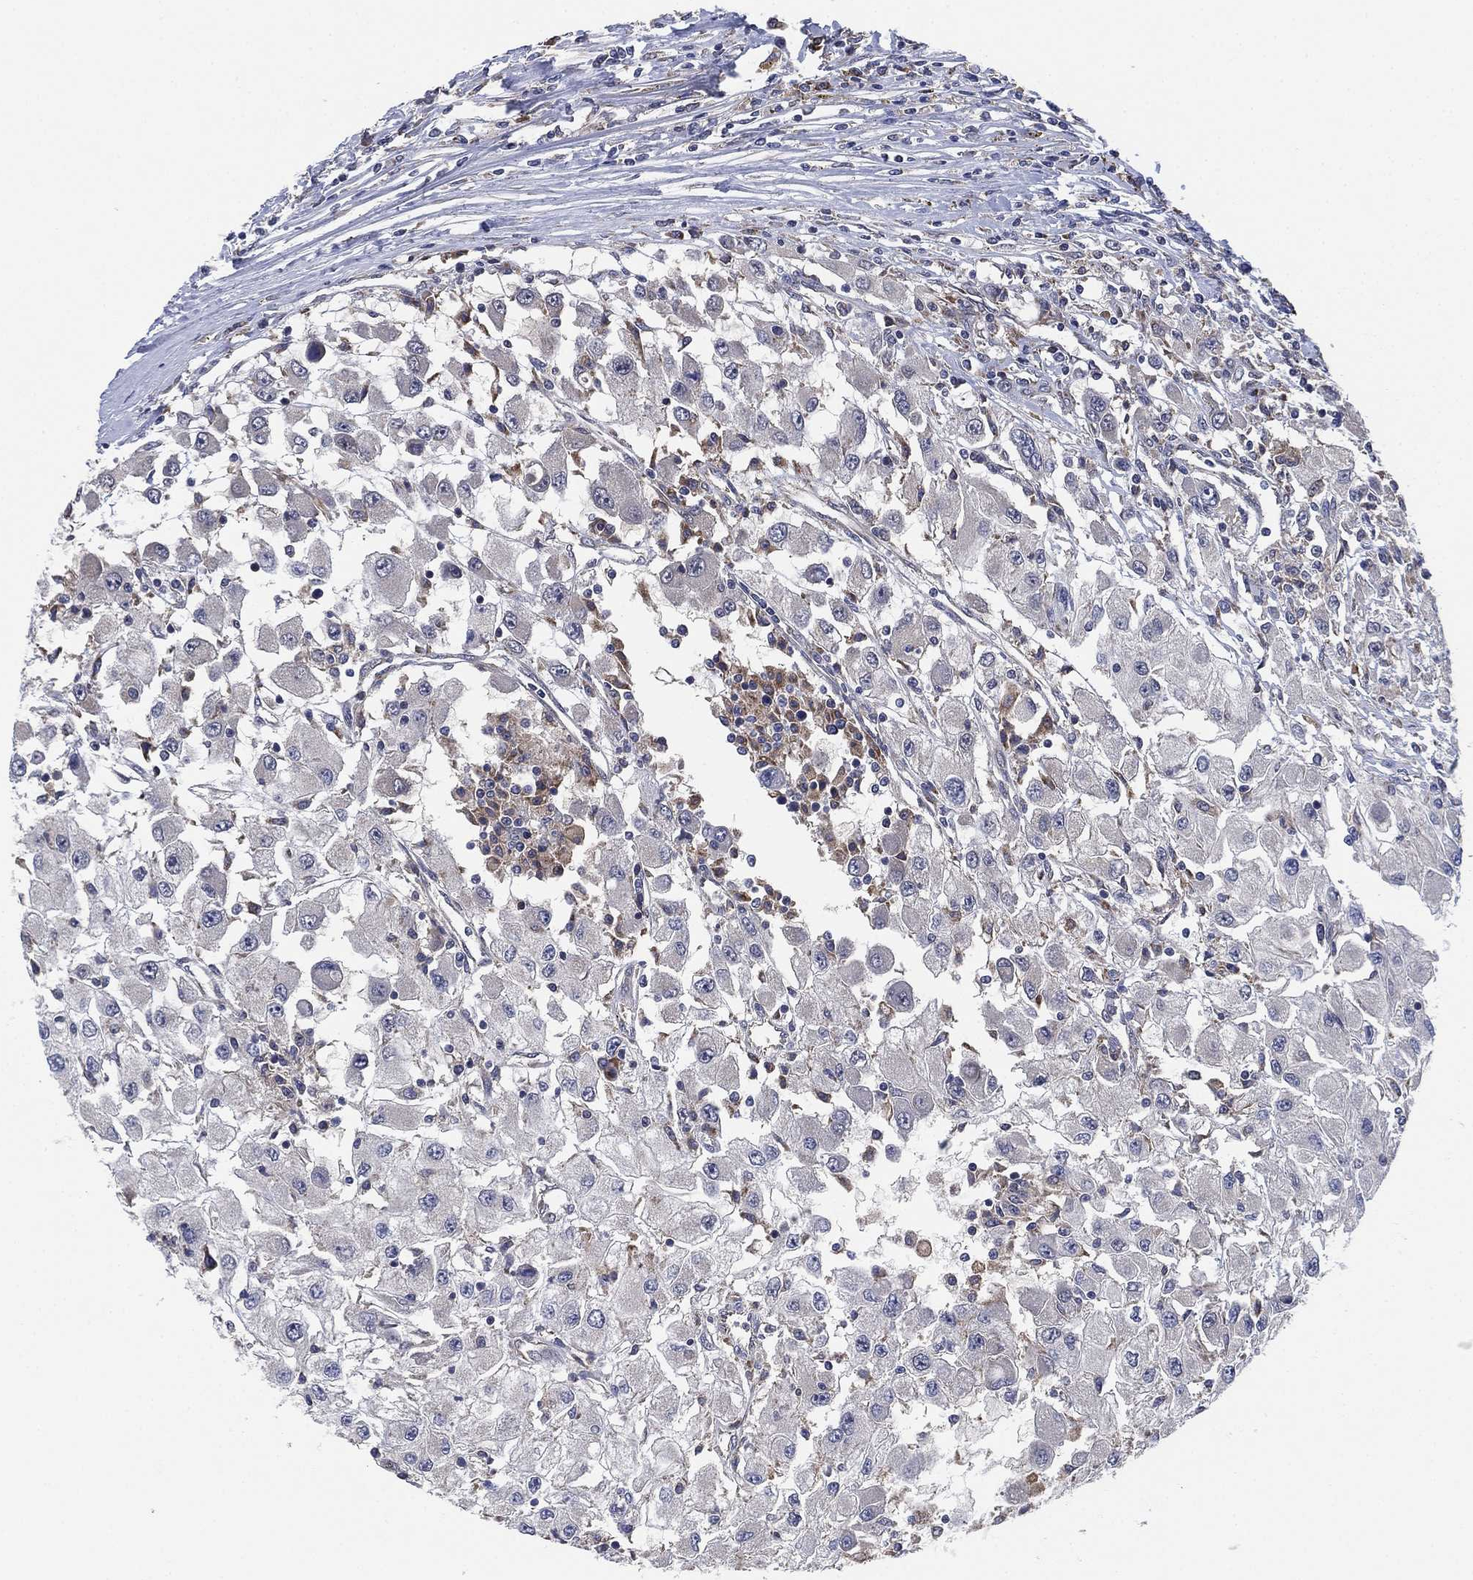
{"staining": {"intensity": "negative", "quantity": "none", "location": "none"}, "tissue": "renal cancer", "cell_type": "Tumor cells", "image_type": "cancer", "snomed": [{"axis": "morphology", "description": "Adenocarcinoma, NOS"}, {"axis": "topography", "description": "Kidney"}], "caption": "A micrograph of human adenocarcinoma (renal) is negative for staining in tumor cells.", "gene": "FES", "patient": {"sex": "female", "age": 67}}